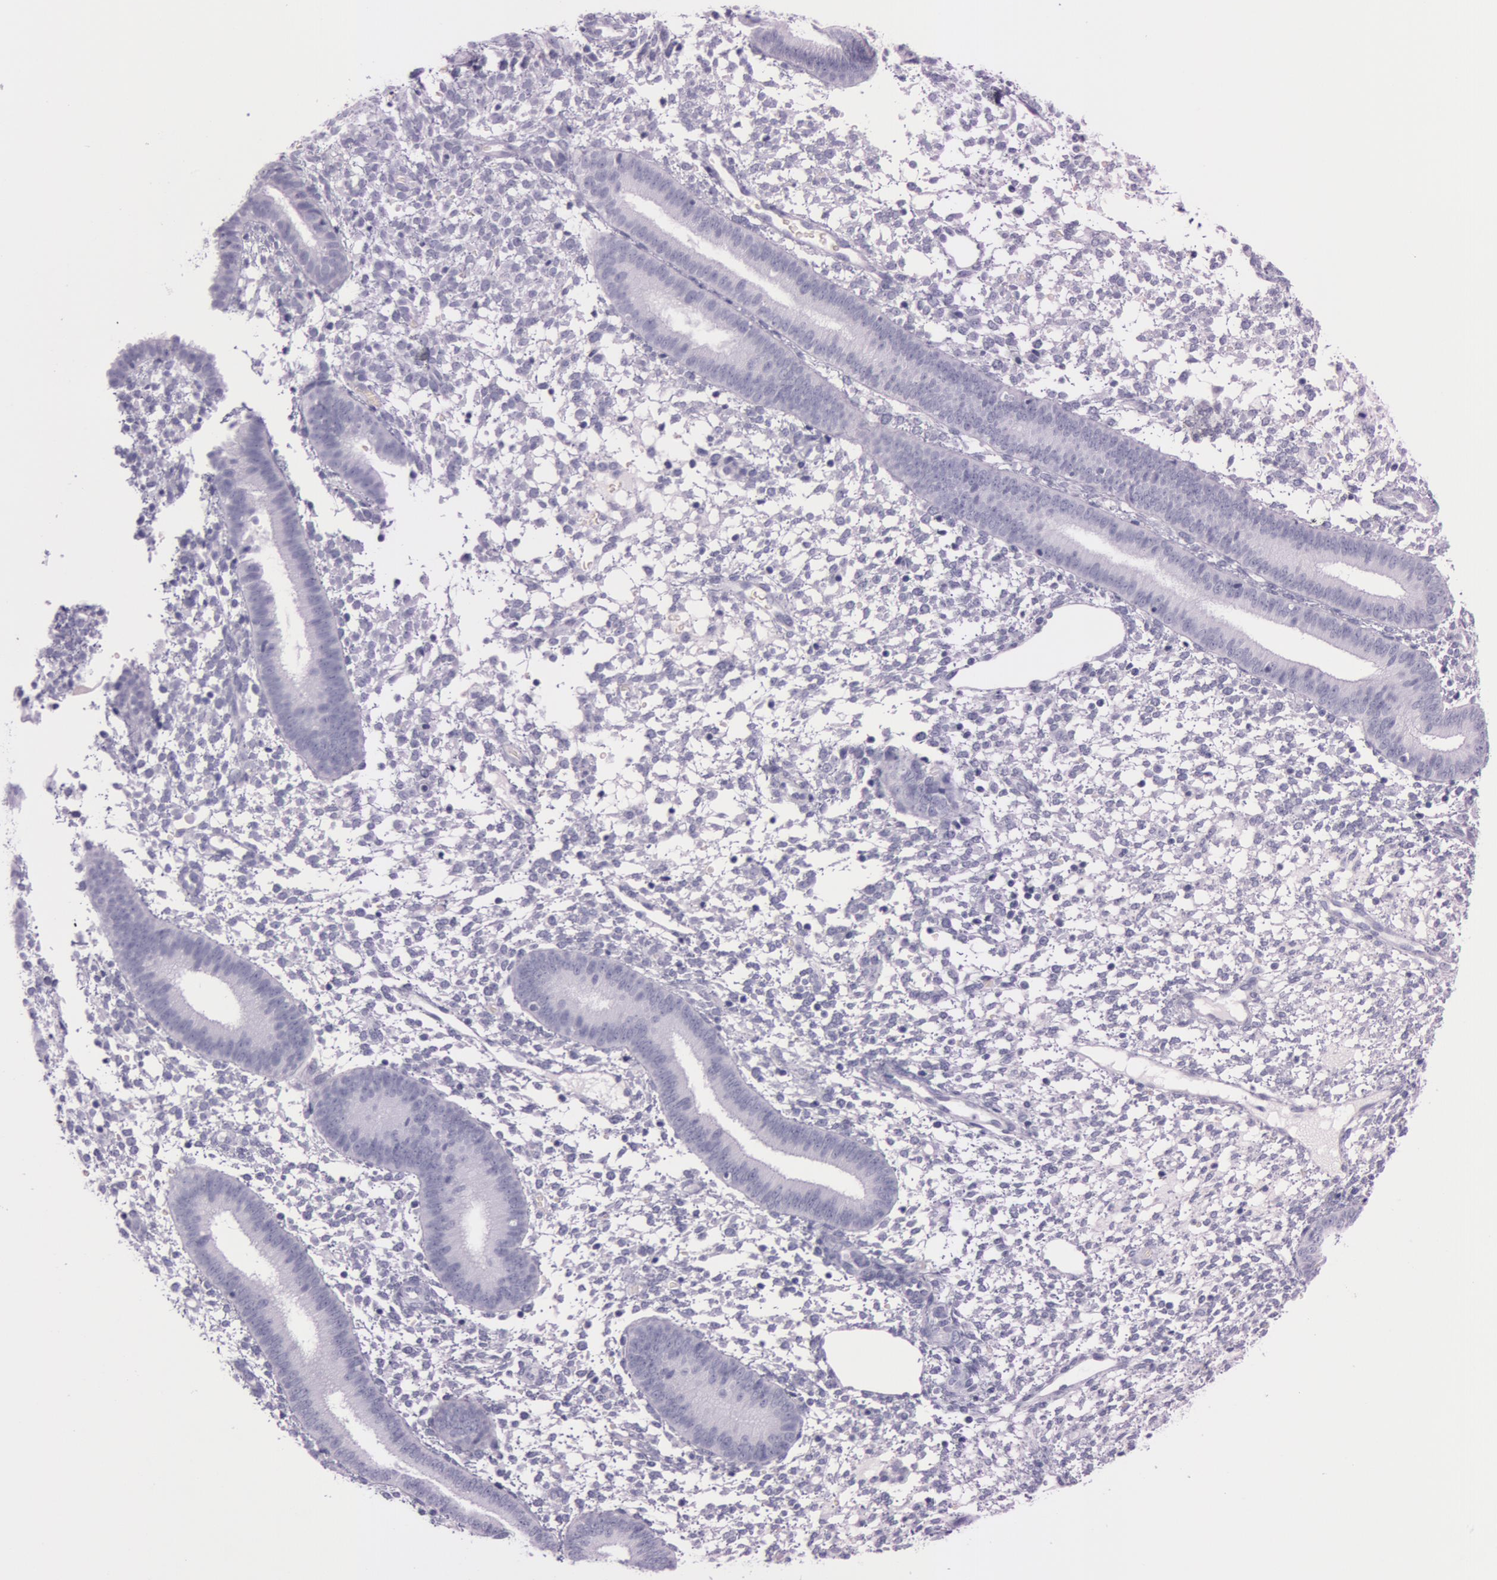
{"staining": {"intensity": "negative", "quantity": "none", "location": "none"}, "tissue": "endometrium", "cell_type": "Cells in endometrial stroma", "image_type": "normal", "snomed": [{"axis": "morphology", "description": "Normal tissue, NOS"}, {"axis": "topography", "description": "Endometrium"}], "caption": "IHC micrograph of benign endometrium stained for a protein (brown), which exhibits no expression in cells in endometrial stroma.", "gene": "S100A7", "patient": {"sex": "female", "age": 35}}